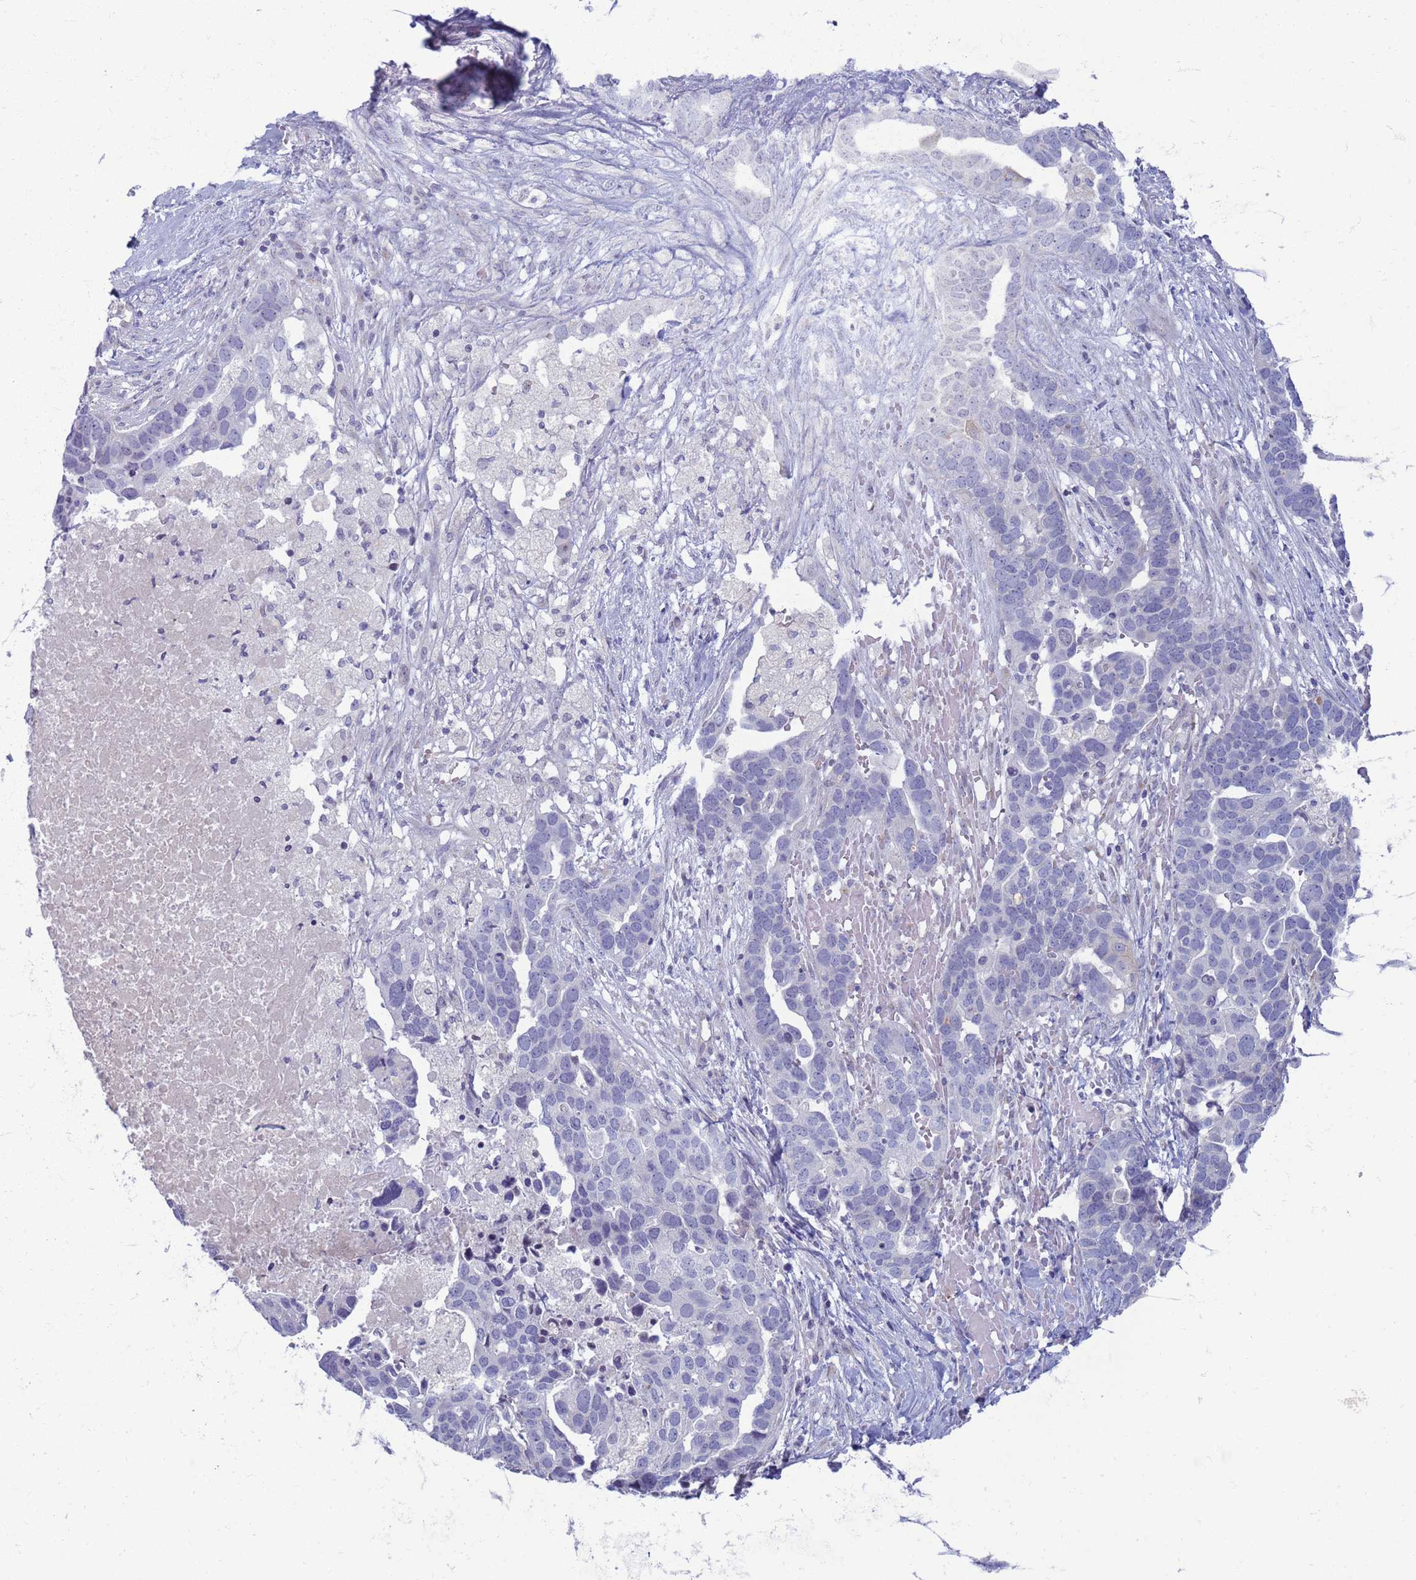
{"staining": {"intensity": "negative", "quantity": "none", "location": "none"}, "tissue": "ovarian cancer", "cell_type": "Tumor cells", "image_type": "cancer", "snomed": [{"axis": "morphology", "description": "Cystadenocarcinoma, serous, NOS"}, {"axis": "topography", "description": "Ovary"}], "caption": "Photomicrograph shows no protein staining in tumor cells of ovarian cancer (serous cystadenocarcinoma) tissue.", "gene": "CLCA2", "patient": {"sex": "female", "age": 54}}